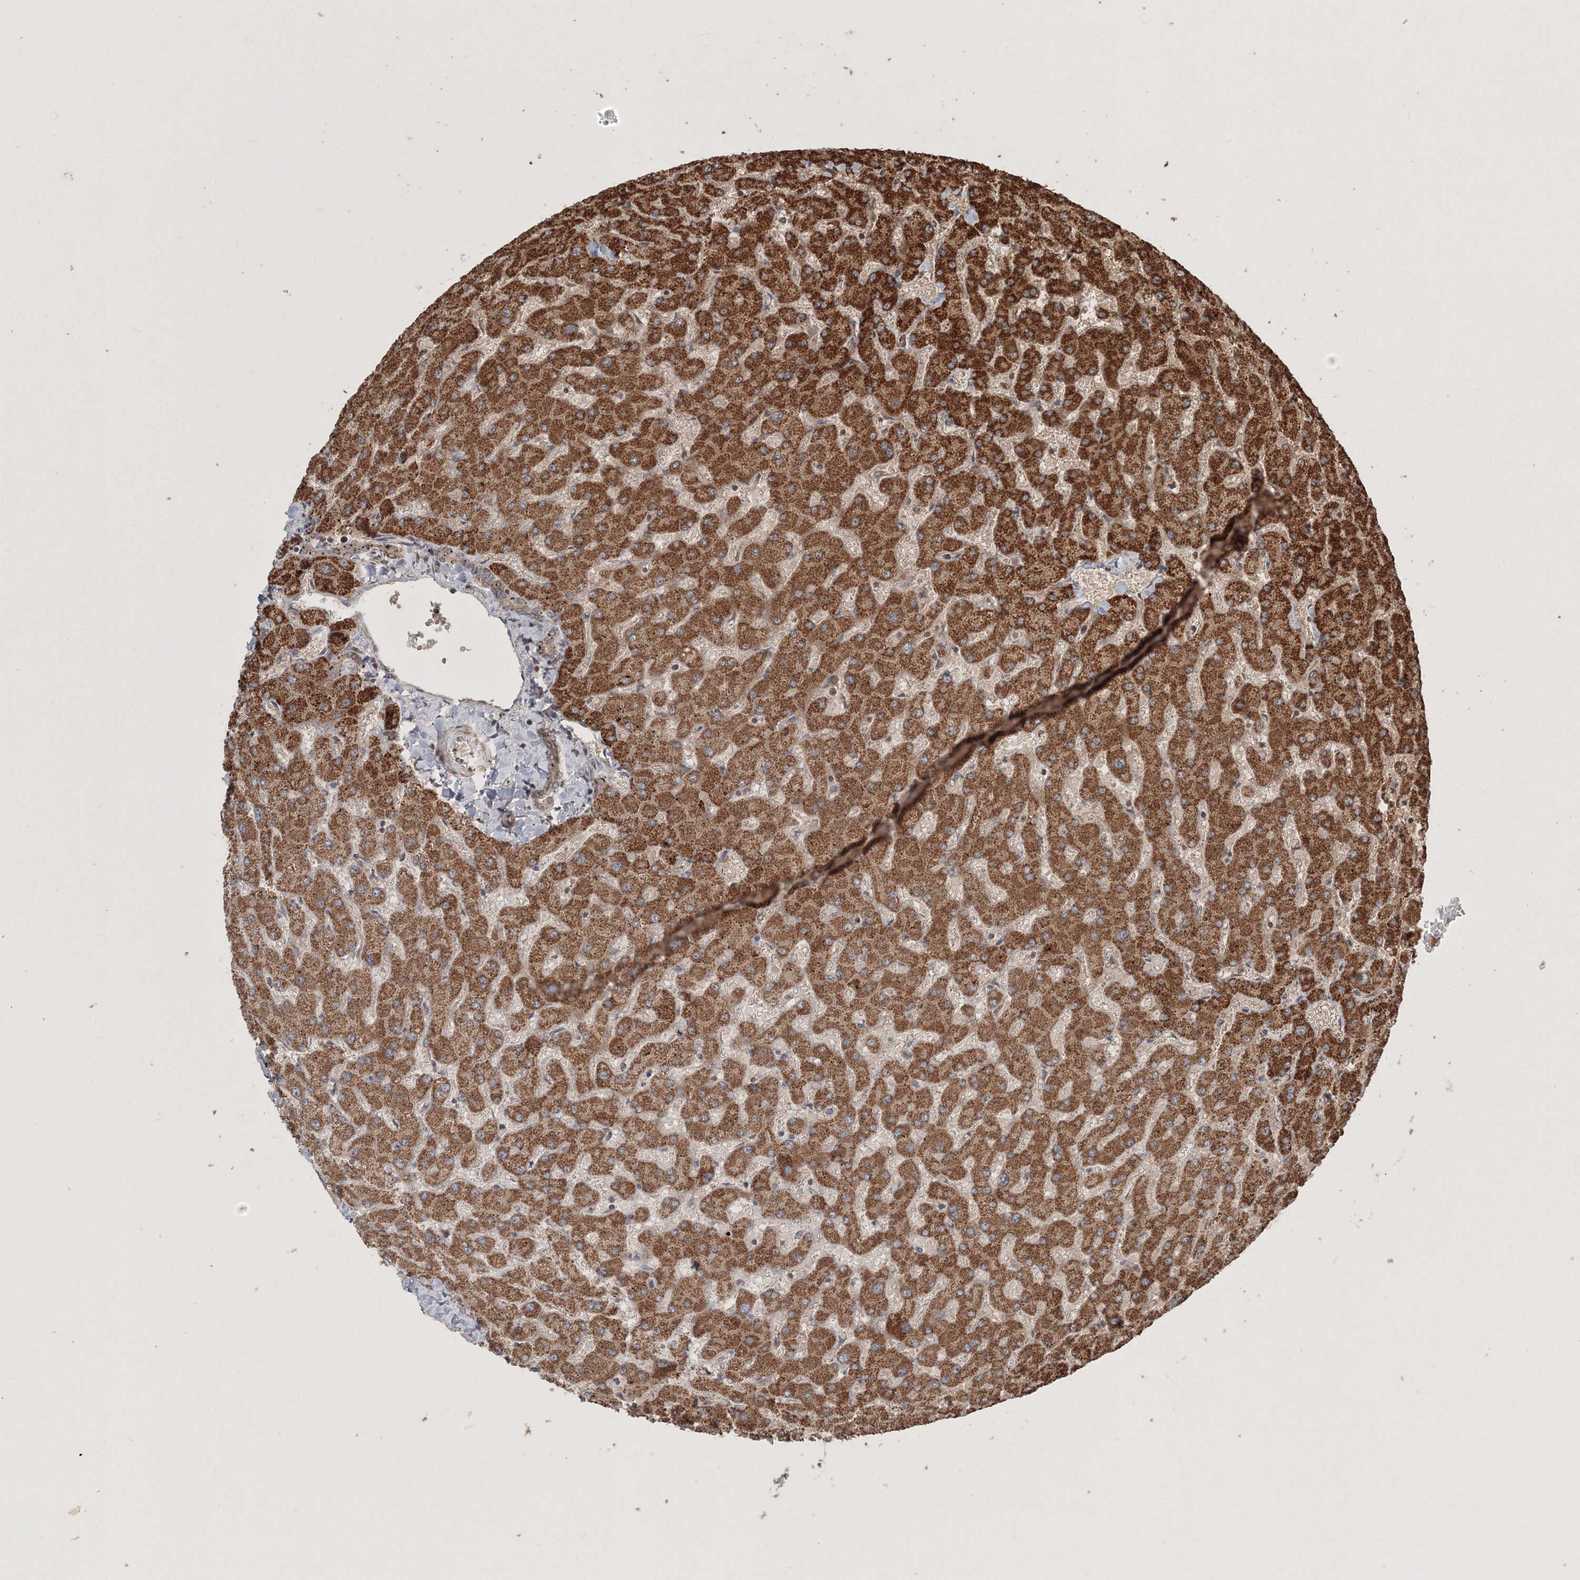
{"staining": {"intensity": "weak", "quantity": ">75%", "location": "cytoplasmic/membranous"}, "tissue": "liver", "cell_type": "Cholangiocytes", "image_type": "normal", "snomed": [{"axis": "morphology", "description": "Normal tissue, NOS"}, {"axis": "topography", "description": "Liver"}], "caption": "Immunohistochemistry of unremarkable human liver reveals low levels of weak cytoplasmic/membranous expression in about >75% of cholangiocytes.", "gene": "CCDC122", "patient": {"sex": "female", "age": 63}}